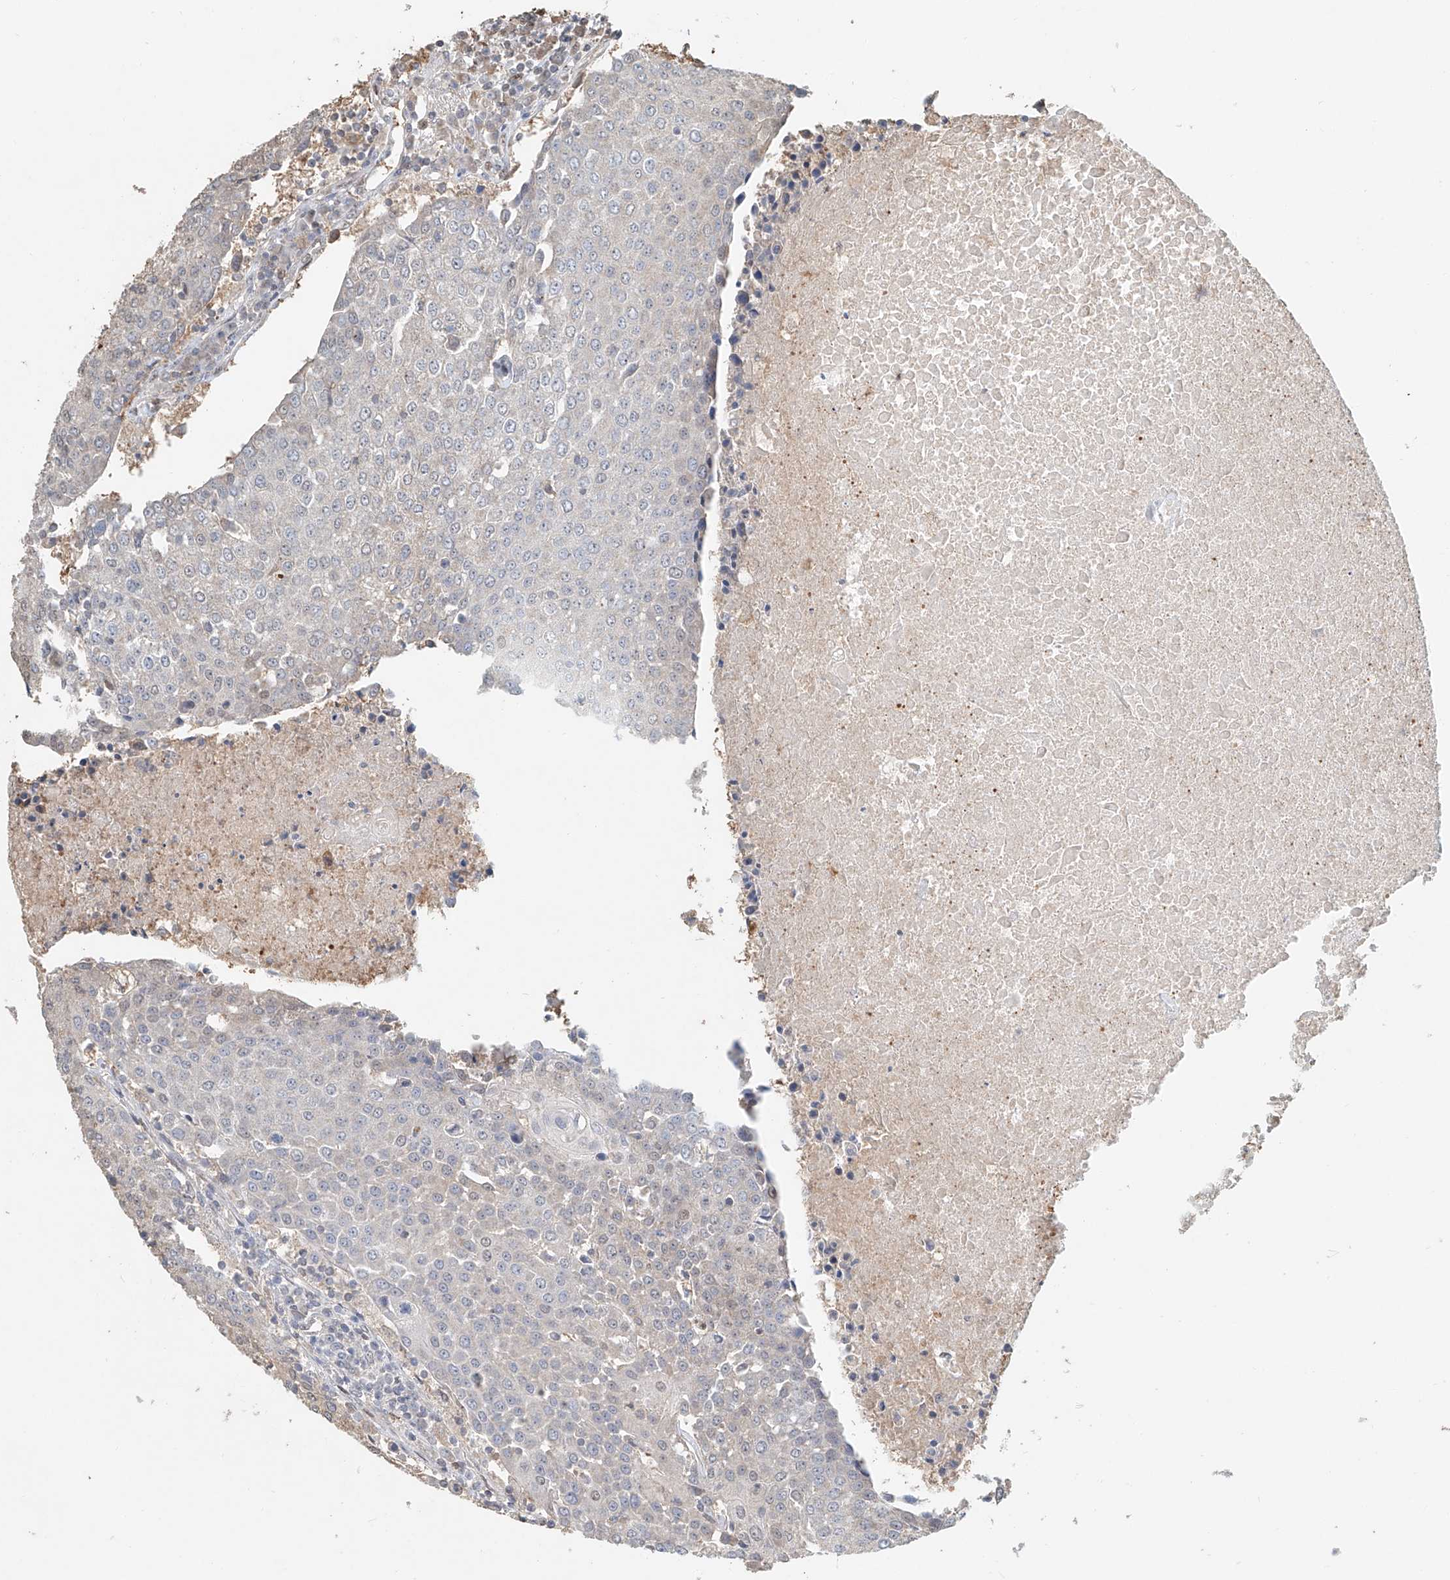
{"staining": {"intensity": "negative", "quantity": "none", "location": "none"}, "tissue": "urothelial cancer", "cell_type": "Tumor cells", "image_type": "cancer", "snomed": [{"axis": "morphology", "description": "Urothelial carcinoma, High grade"}, {"axis": "topography", "description": "Urinary bladder"}], "caption": "High power microscopy histopathology image of an immunohistochemistry (IHC) photomicrograph of high-grade urothelial carcinoma, revealing no significant staining in tumor cells.", "gene": "RMND1", "patient": {"sex": "female", "age": 85}}